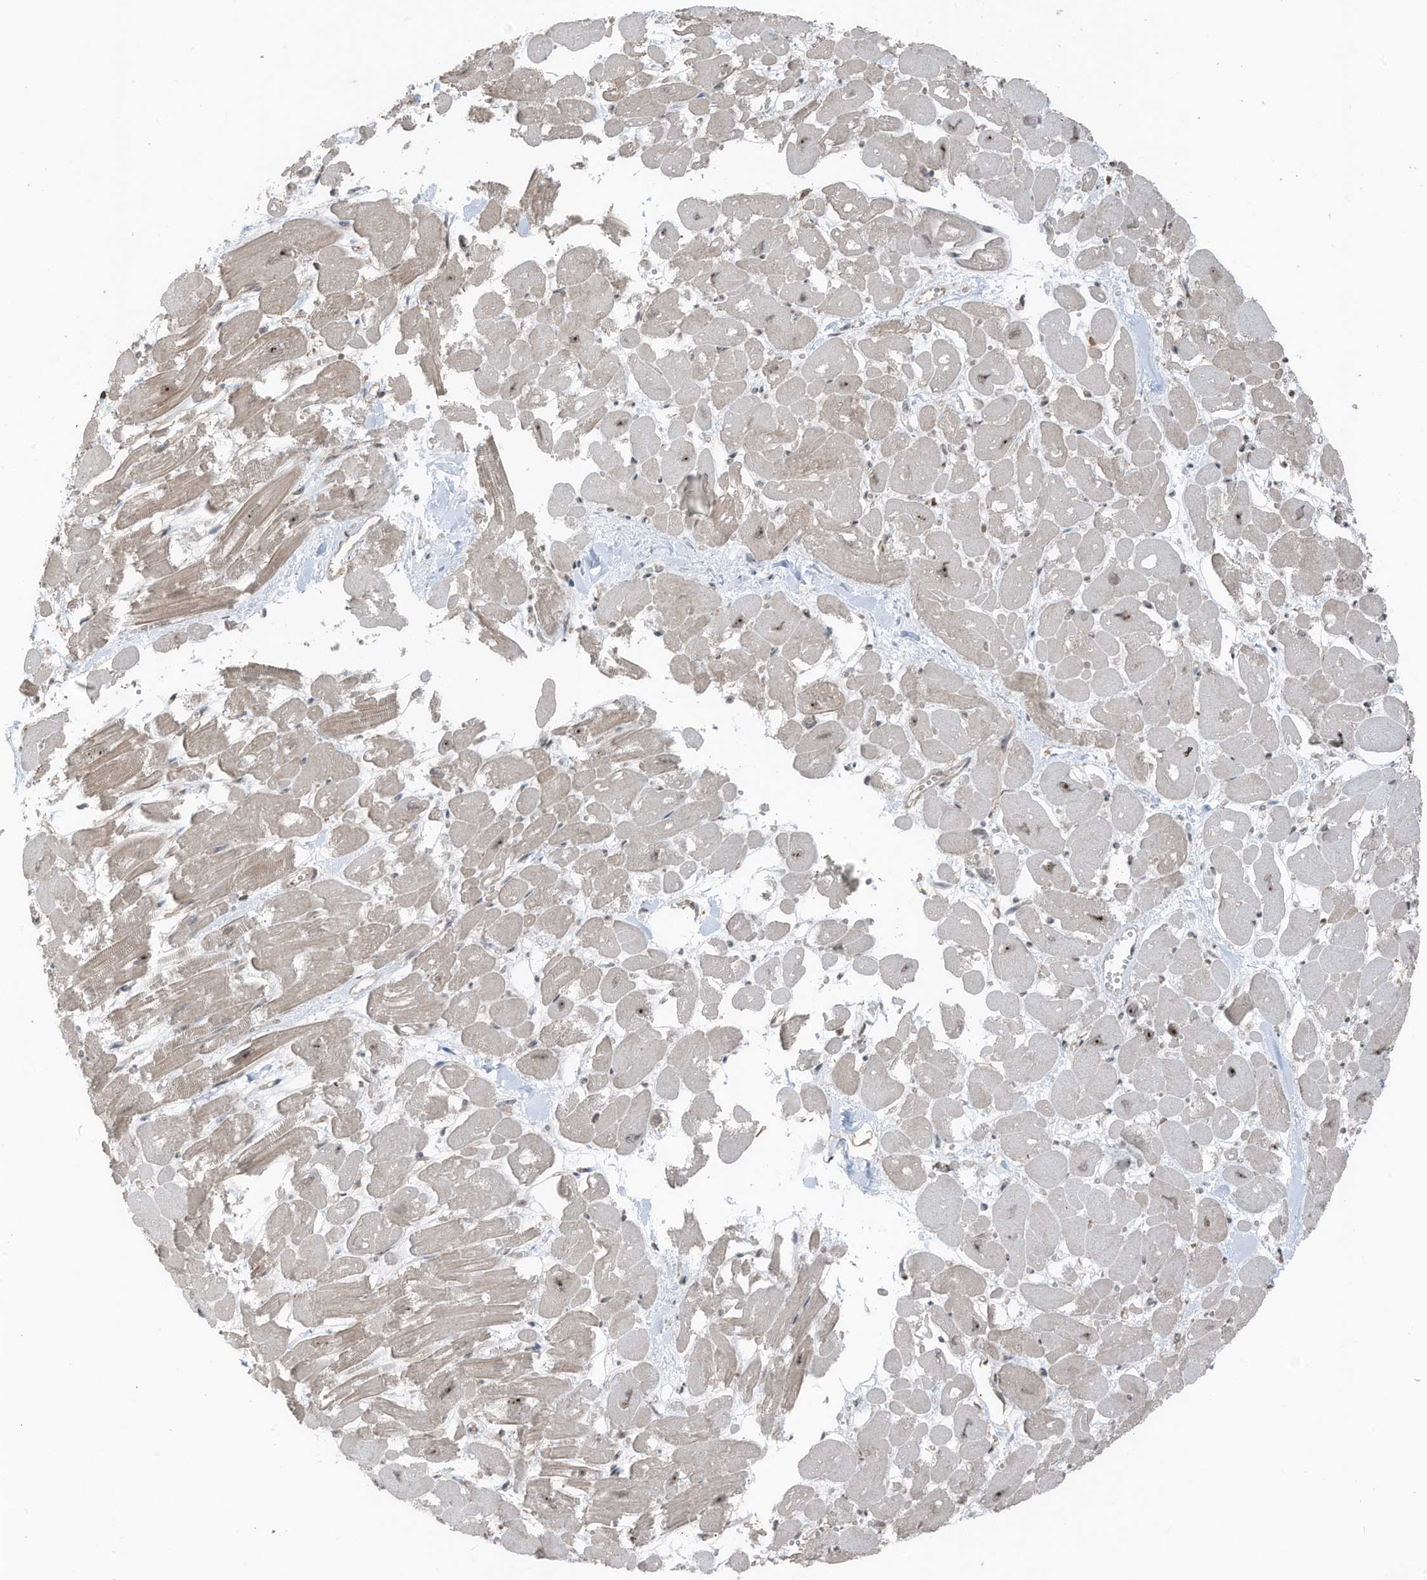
{"staining": {"intensity": "moderate", "quantity": "25%-75%", "location": "cytoplasmic/membranous,nuclear"}, "tissue": "heart muscle", "cell_type": "Cardiomyocytes", "image_type": "normal", "snomed": [{"axis": "morphology", "description": "Normal tissue, NOS"}, {"axis": "topography", "description": "Heart"}], "caption": "Heart muscle stained for a protein shows moderate cytoplasmic/membranous,nuclear positivity in cardiomyocytes. The protein is shown in brown color, while the nuclei are stained blue.", "gene": "UTP3", "patient": {"sex": "male", "age": 54}}